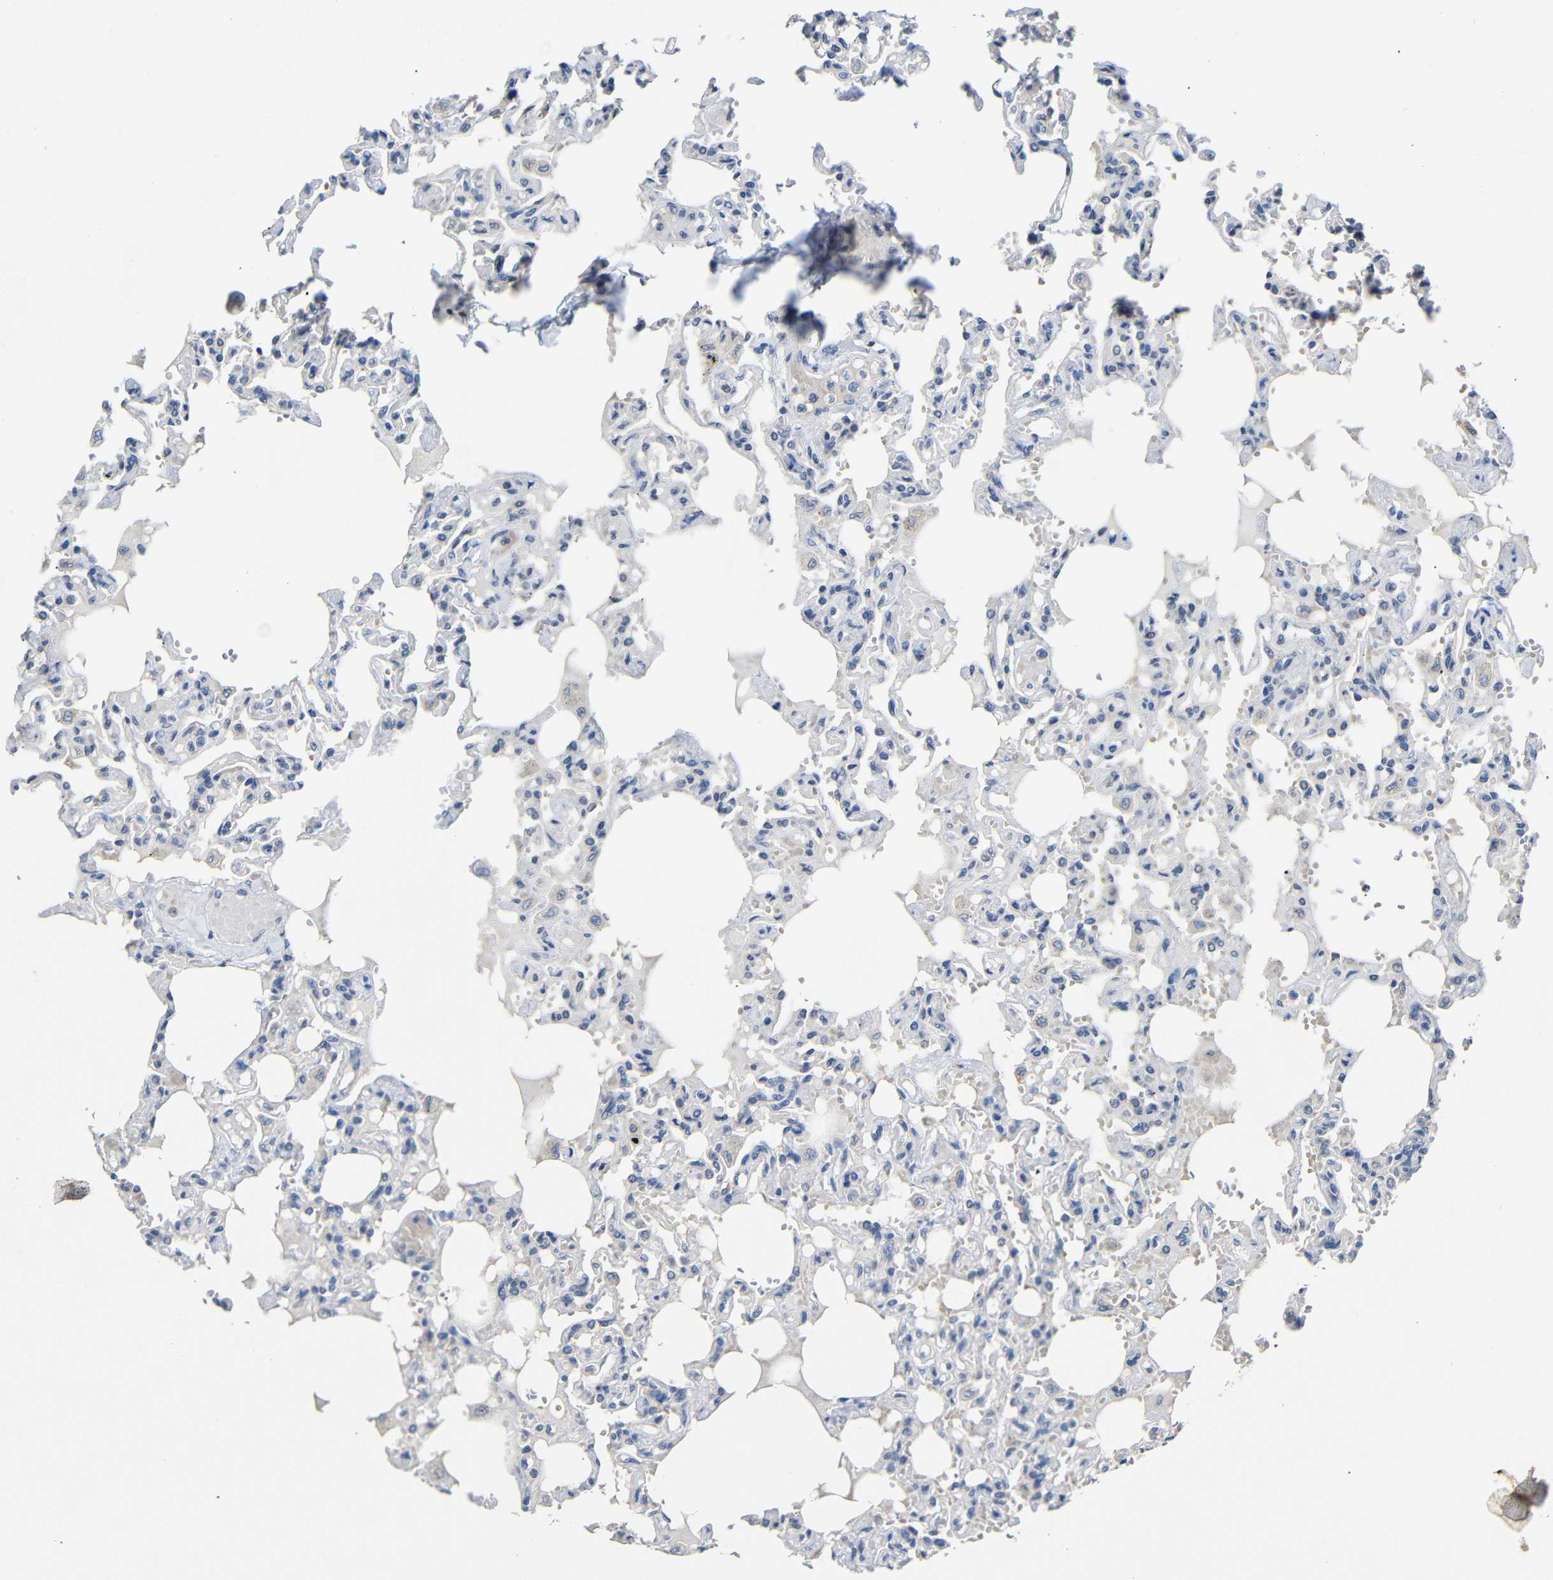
{"staining": {"intensity": "weak", "quantity": "<25%", "location": "cytoplasmic/membranous"}, "tissue": "lung", "cell_type": "Alveolar cells", "image_type": "normal", "snomed": [{"axis": "morphology", "description": "Normal tissue, NOS"}, {"axis": "topography", "description": "Lung"}], "caption": "This is an immunohistochemistry histopathology image of normal lung. There is no staining in alveolar cells.", "gene": "HNF1A", "patient": {"sex": "male", "age": 21}}